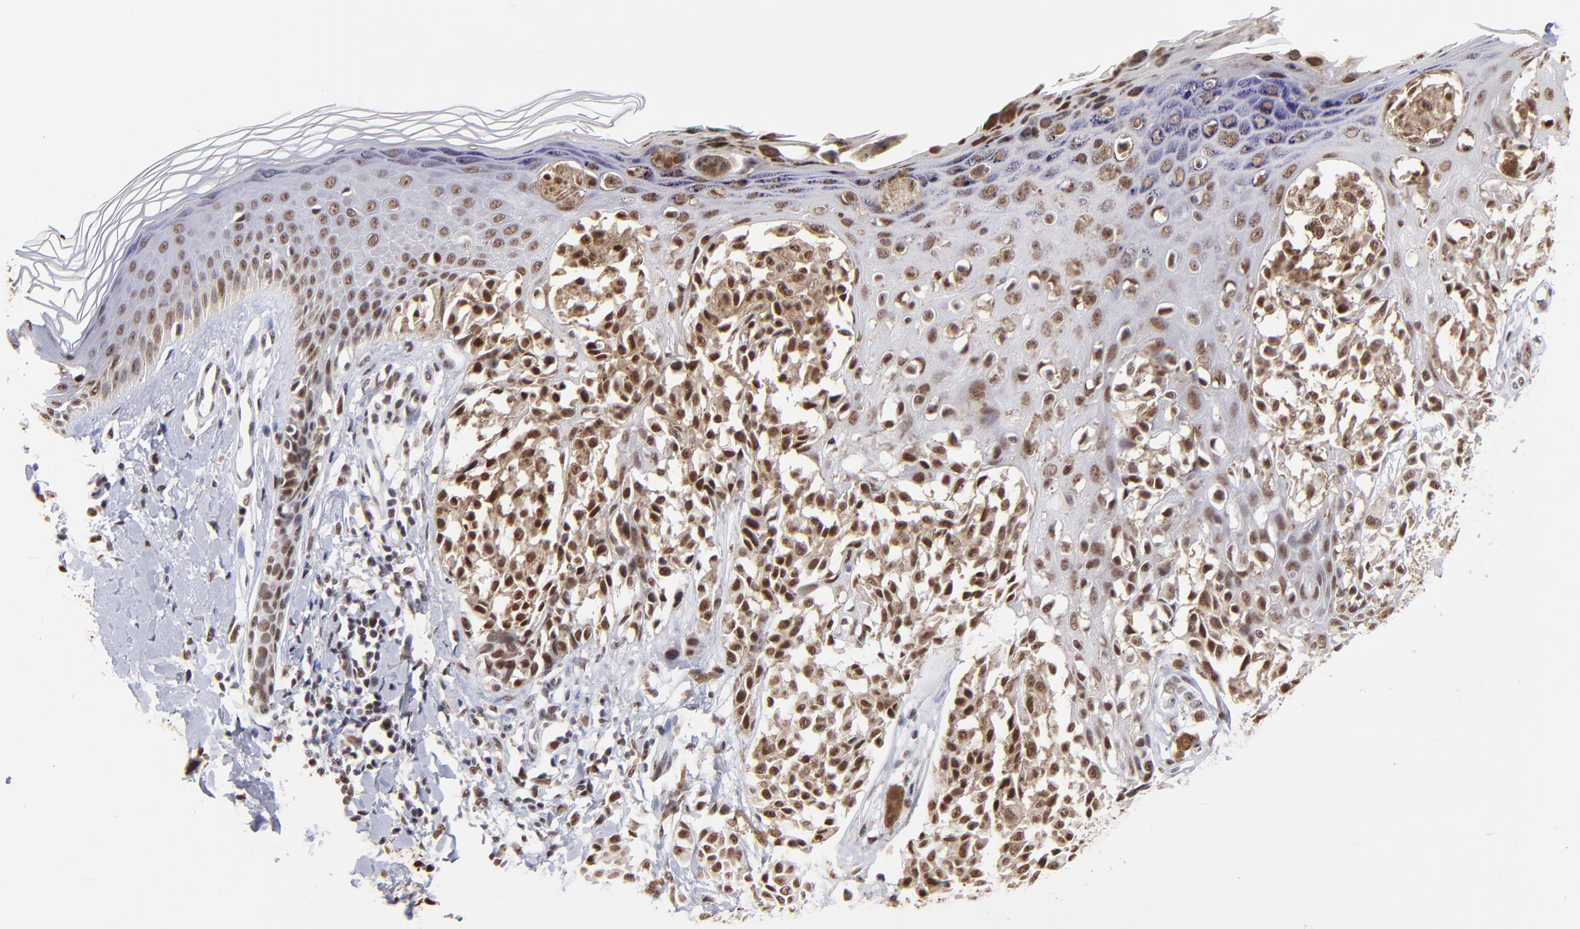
{"staining": {"intensity": "moderate", "quantity": ">75%", "location": "cytoplasmic/membranous,nuclear"}, "tissue": "melanoma", "cell_type": "Tumor cells", "image_type": "cancer", "snomed": [{"axis": "morphology", "description": "Malignant melanoma, NOS"}, {"axis": "topography", "description": "Skin"}], "caption": "A brown stain highlights moderate cytoplasmic/membranous and nuclear expression of a protein in malignant melanoma tumor cells.", "gene": "ZNF670", "patient": {"sex": "female", "age": 38}}